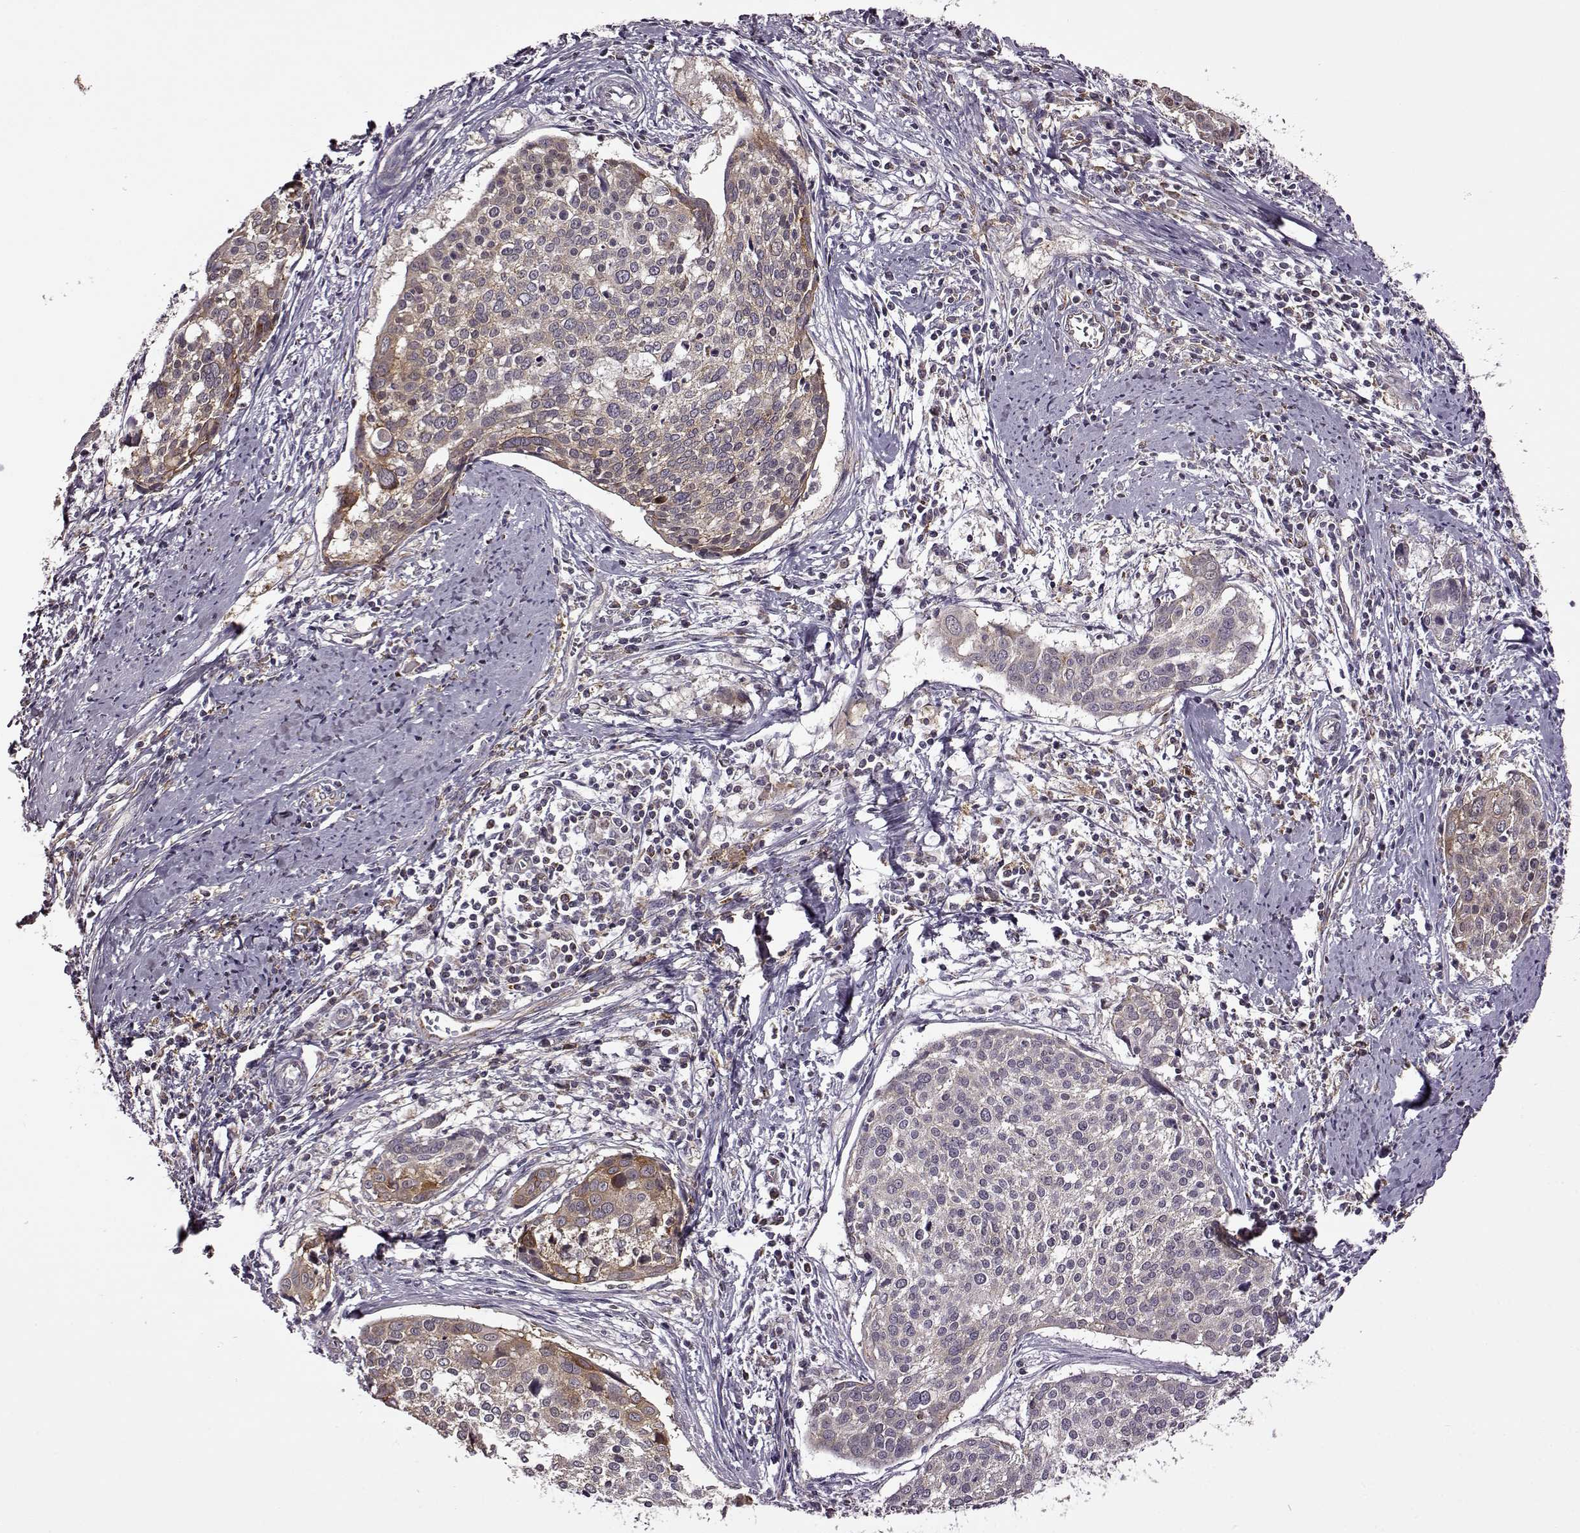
{"staining": {"intensity": "moderate", "quantity": "25%-75%", "location": "cytoplasmic/membranous"}, "tissue": "cervical cancer", "cell_type": "Tumor cells", "image_type": "cancer", "snomed": [{"axis": "morphology", "description": "Squamous cell carcinoma, NOS"}, {"axis": "topography", "description": "Cervix"}], "caption": "High-magnification brightfield microscopy of squamous cell carcinoma (cervical) stained with DAB (3,3'-diaminobenzidine) (brown) and counterstained with hematoxylin (blue). tumor cells exhibit moderate cytoplasmic/membranous expression is appreciated in approximately25%-75% of cells.", "gene": "MTSS1", "patient": {"sex": "female", "age": 39}}